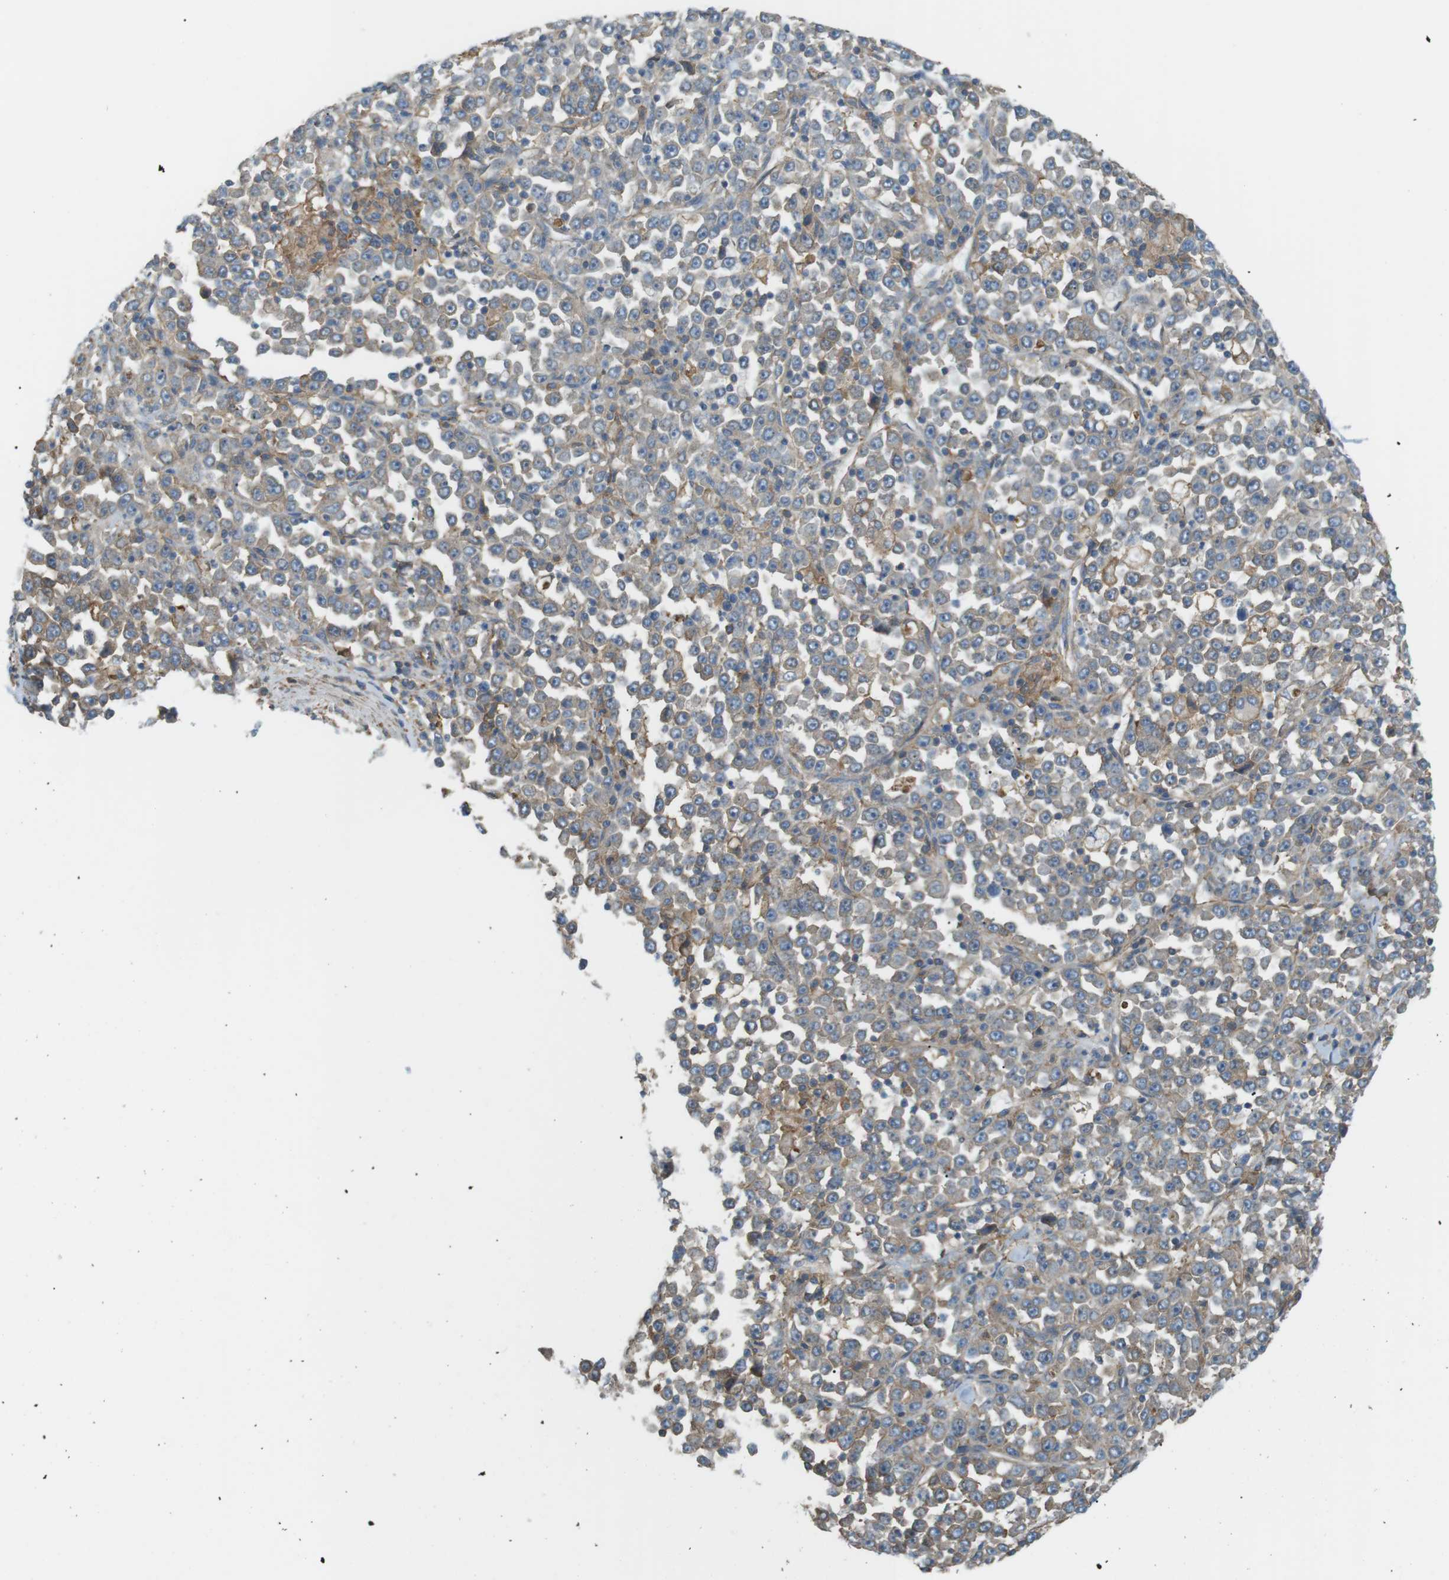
{"staining": {"intensity": "weak", "quantity": "25%-75%", "location": "cytoplasmic/membranous"}, "tissue": "stomach cancer", "cell_type": "Tumor cells", "image_type": "cancer", "snomed": [{"axis": "morphology", "description": "Normal tissue, NOS"}, {"axis": "morphology", "description": "Adenocarcinoma, NOS"}, {"axis": "topography", "description": "Stomach, upper"}, {"axis": "topography", "description": "Stomach"}], "caption": "The image displays staining of stomach cancer (adenocarcinoma), revealing weak cytoplasmic/membranous protein positivity (brown color) within tumor cells.", "gene": "PEPD", "patient": {"sex": "male", "age": 59}}